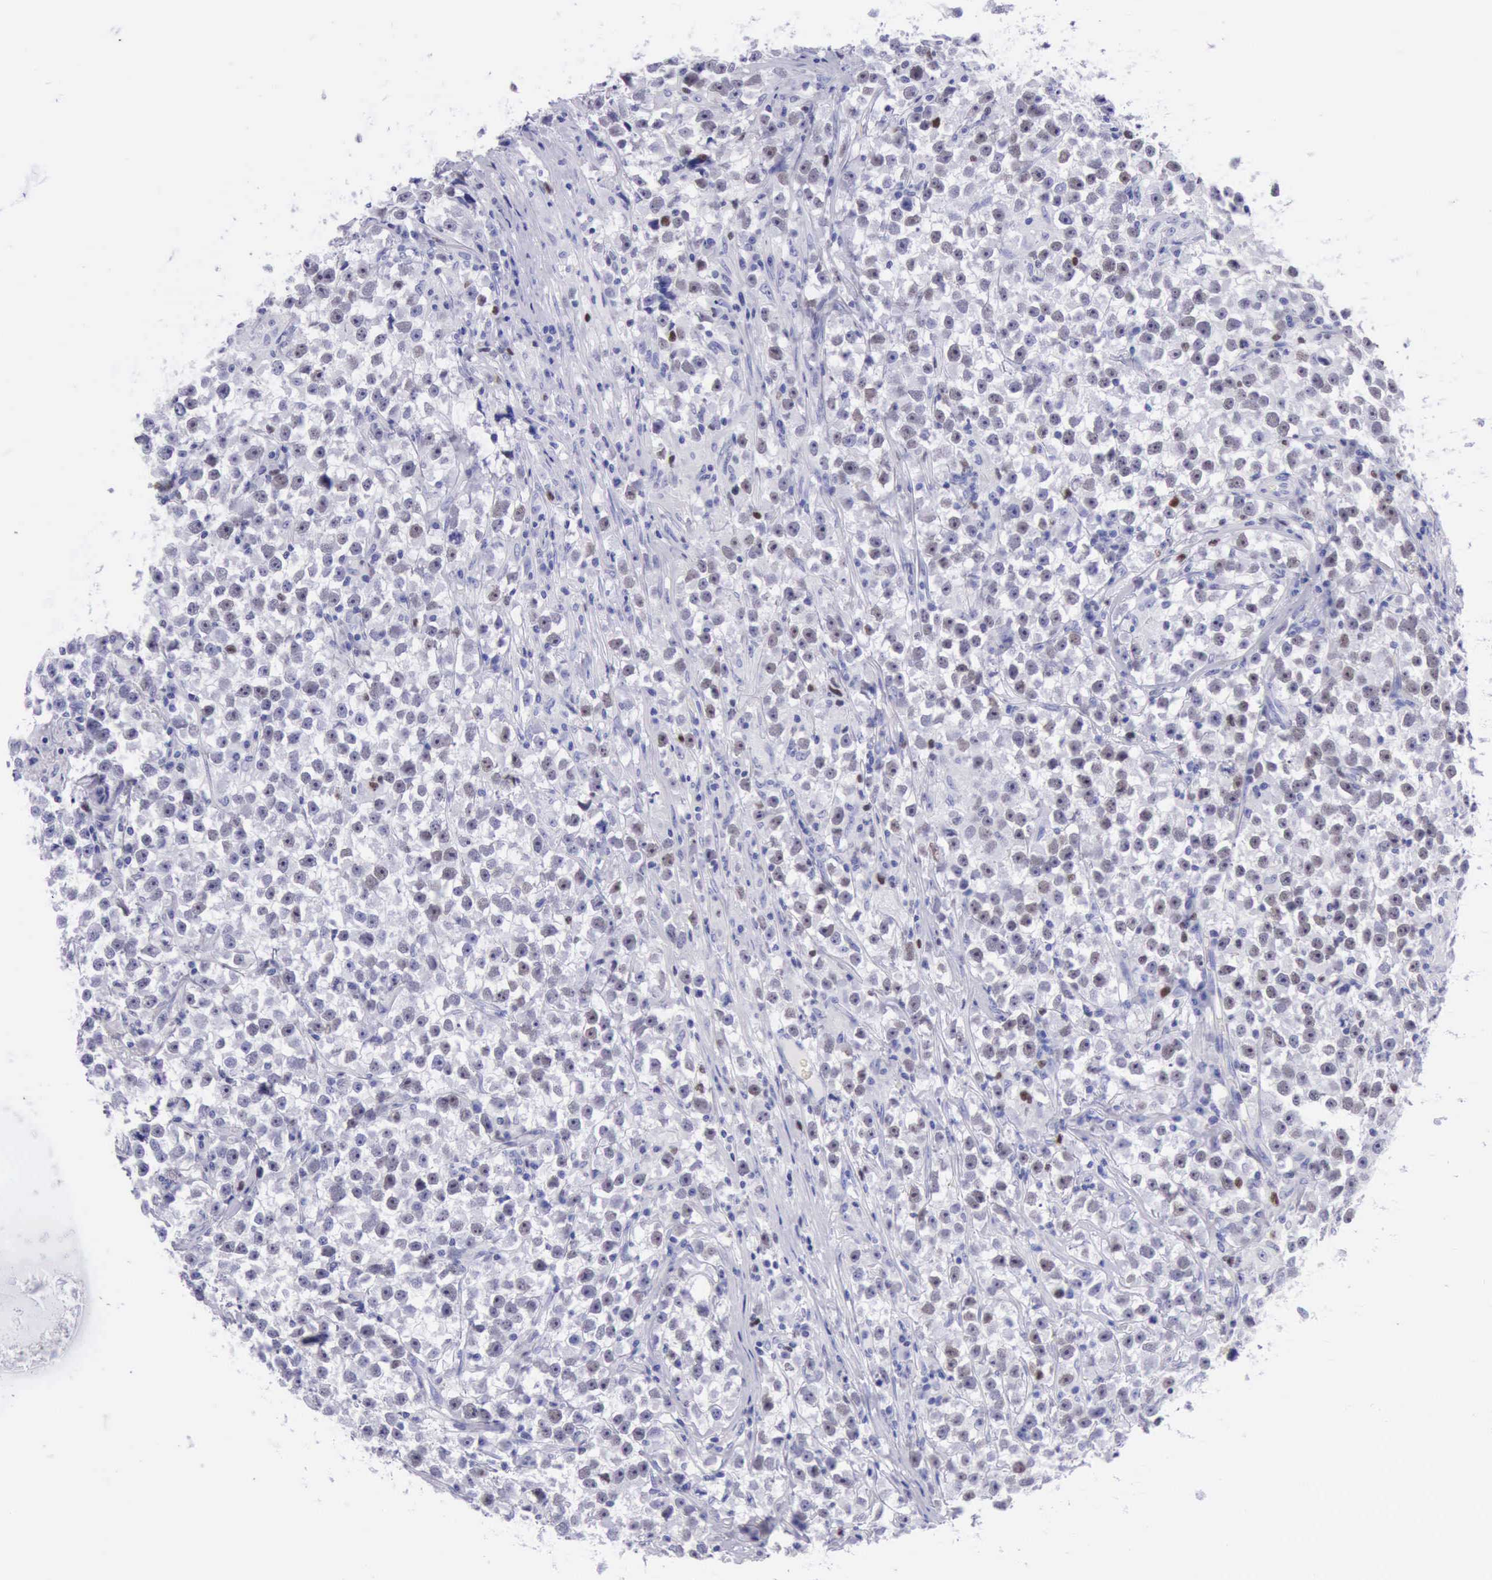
{"staining": {"intensity": "weak", "quantity": "<25%", "location": "nuclear"}, "tissue": "testis cancer", "cell_type": "Tumor cells", "image_type": "cancer", "snomed": [{"axis": "morphology", "description": "Seminoma, NOS"}, {"axis": "topography", "description": "Testis"}], "caption": "The image reveals no significant staining in tumor cells of testis cancer (seminoma).", "gene": "MCM2", "patient": {"sex": "male", "age": 33}}